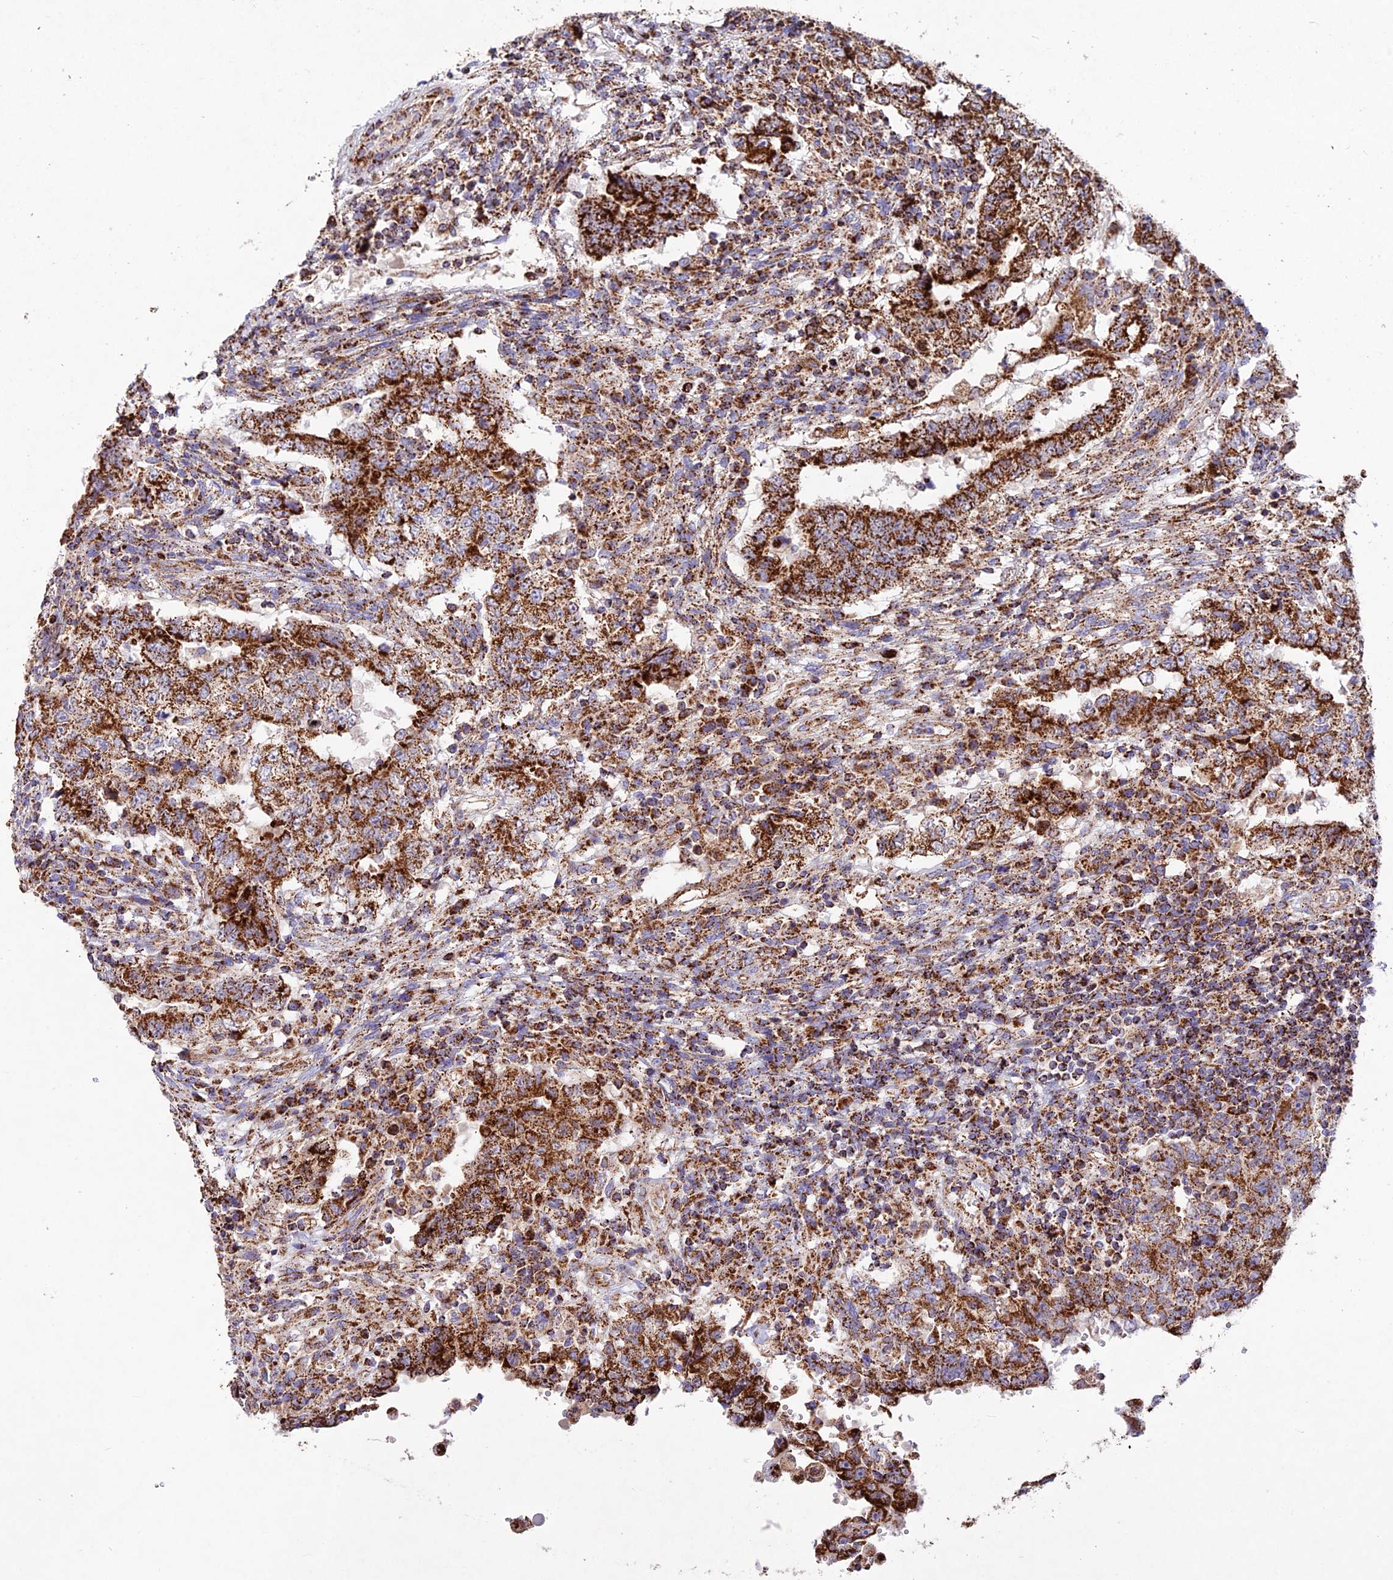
{"staining": {"intensity": "strong", "quantity": ">75%", "location": "cytoplasmic/membranous"}, "tissue": "testis cancer", "cell_type": "Tumor cells", "image_type": "cancer", "snomed": [{"axis": "morphology", "description": "Carcinoma, Embryonal, NOS"}, {"axis": "topography", "description": "Testis"}], "caption": "Protein expression by immunohistochemistry (IHC) demonstrates strong cytoplasmic/membranous staining in approximately >75% of tumor cells in testis cancer (embryonal carcinoma). The staining was performed using DAB (3,3'-diaminobenzidine) to visualize the protein expression in brown, while the nuclei were stained in blue with hematoxylin (Magnification: 20x).", "gene": "KHDC3L", "patient": {"sex": "male", "age": 26}}